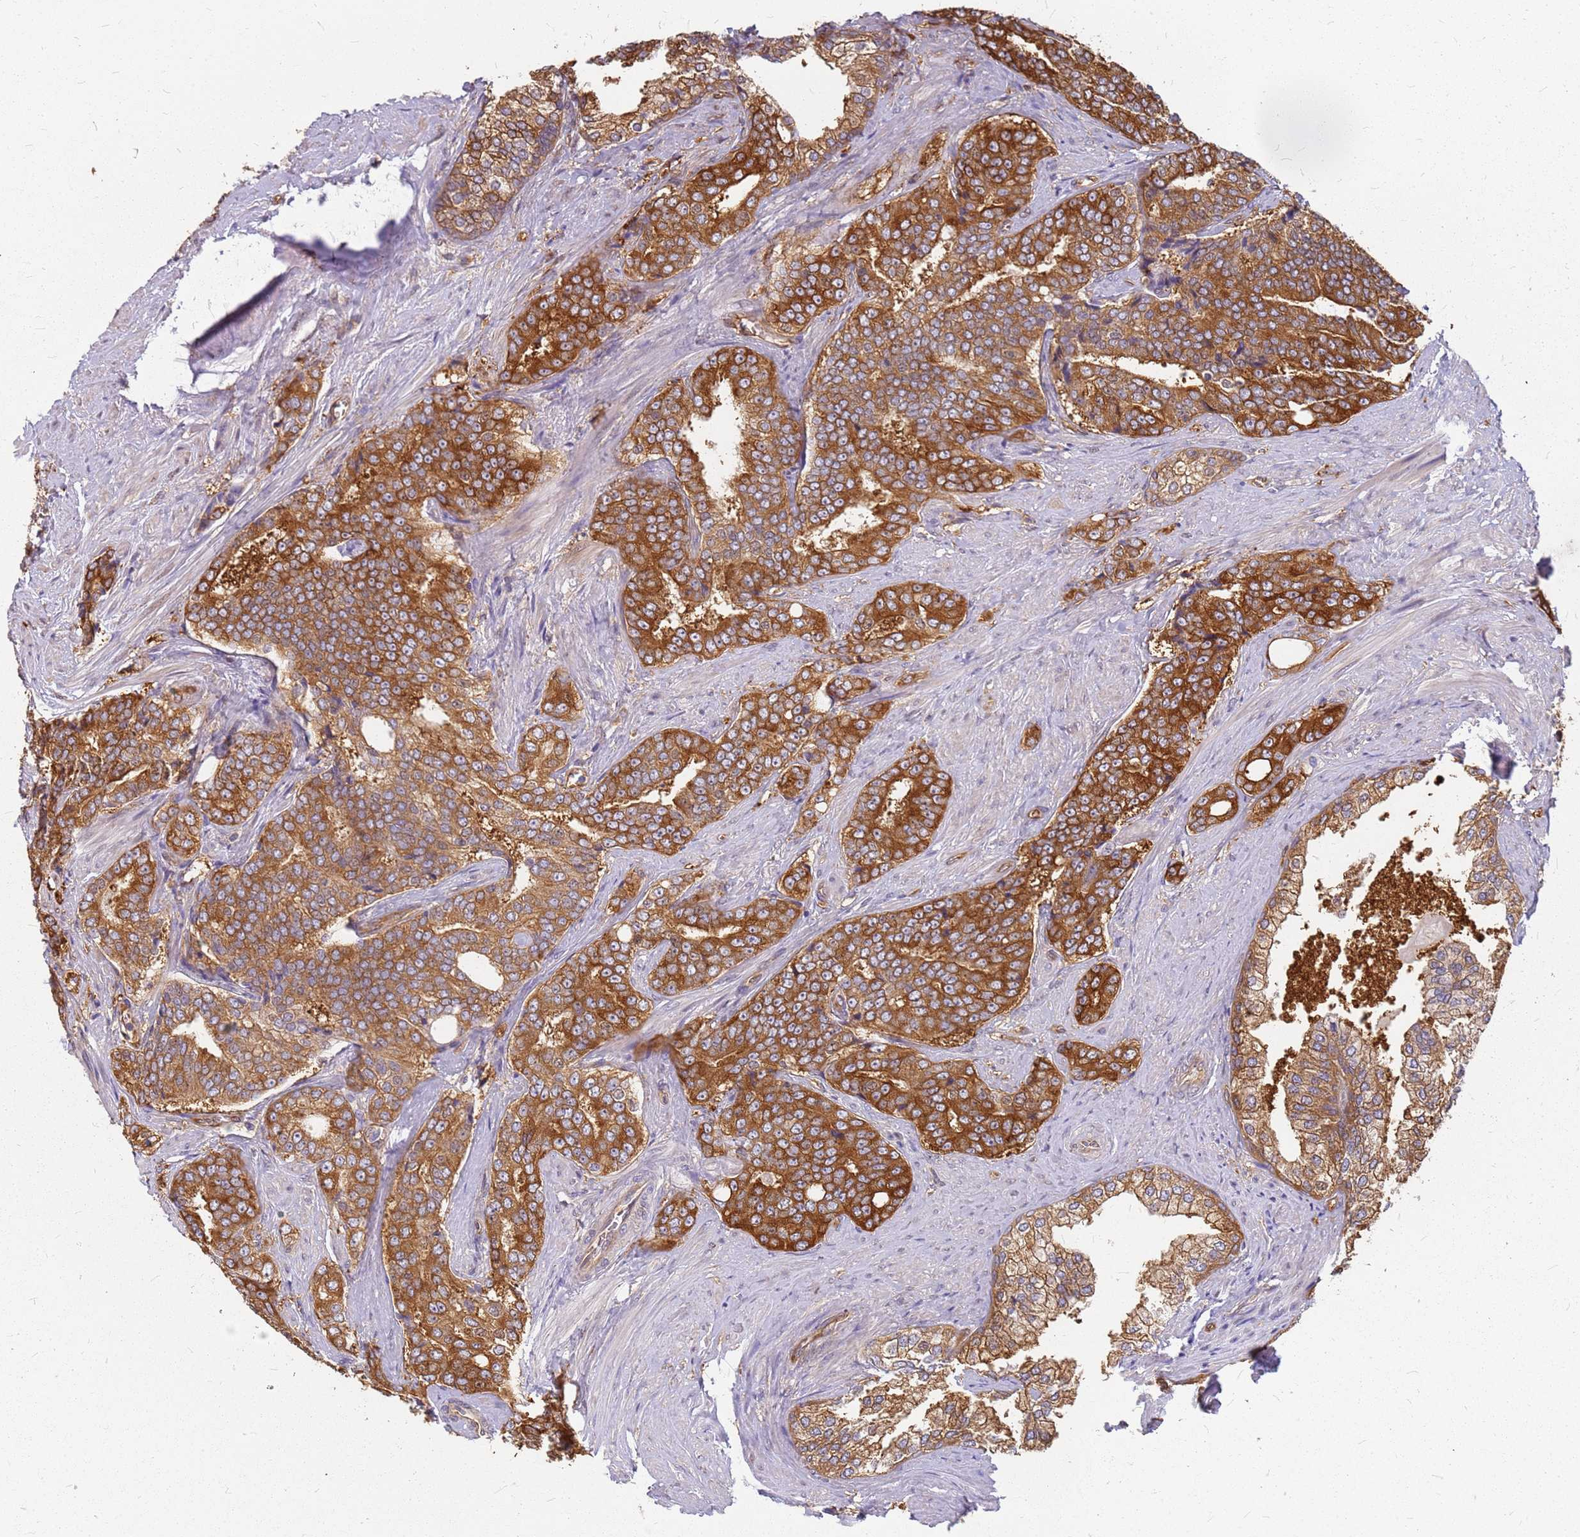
{"staining": {"intensity": "strong", "quantity": ">75%", "location": "cytoplasmic/membranous"}, "tissue": "prostate cancer", "cell_type": "Tumor cells", "image_type": "cancer", "snomed": [{"axis": "morphology", "description": "Adenocarcinoma, High grade"}, {"axis": "topography", "description": "Prostate"}], "caption": "This is a histology image of IHC staining of high-grade adenocarcinoma (prostate), which shows strong expression in the cytoplasmic/membranous of tumor cells.", "gene": "HDX", "patient": {"sex": "male", "age": 67}}